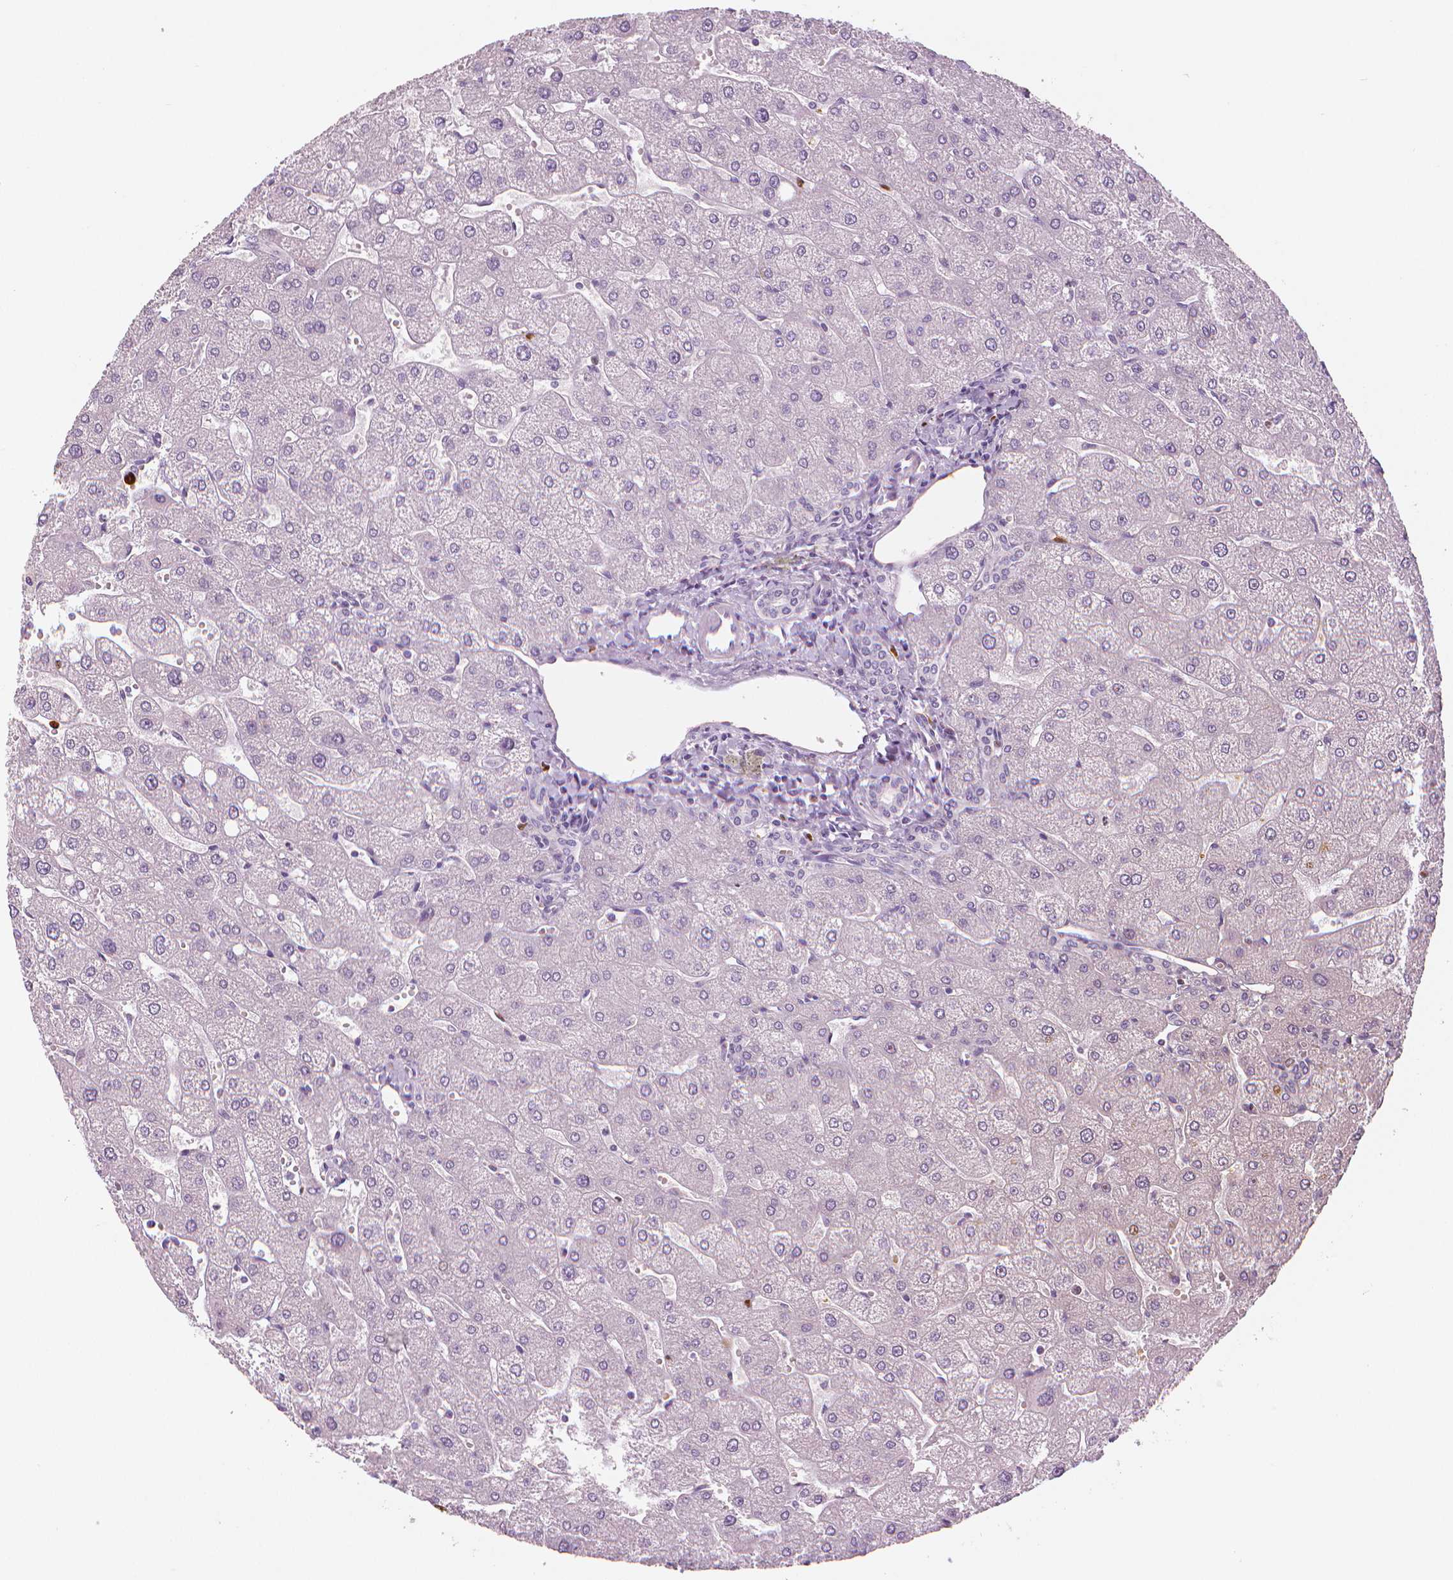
{"staining": {"intensity": "negative", "quantity": "none", "location": "none"}, "tissue": "liver", "cell_type": "Cholangiocytes", "image_type": "normal", "snomed": [{"axis": "morphology", "description": "Normal tissue, NOS"}, {"axis": "topography", "description": "Liver"}], "caption": "This photomicrograph is of unremarkable liver stained with immunohistochemistry to label a protein in brown with the nuclei are counter-stained blue. There is no expression in cholangiocytes. (Stains: DAB IHC with hematoxylin counter stain, Microscopy: brightfield microscopy at high magnification).", "gene": "MKI67", "patient": {"sex": "male", "age": 67}}